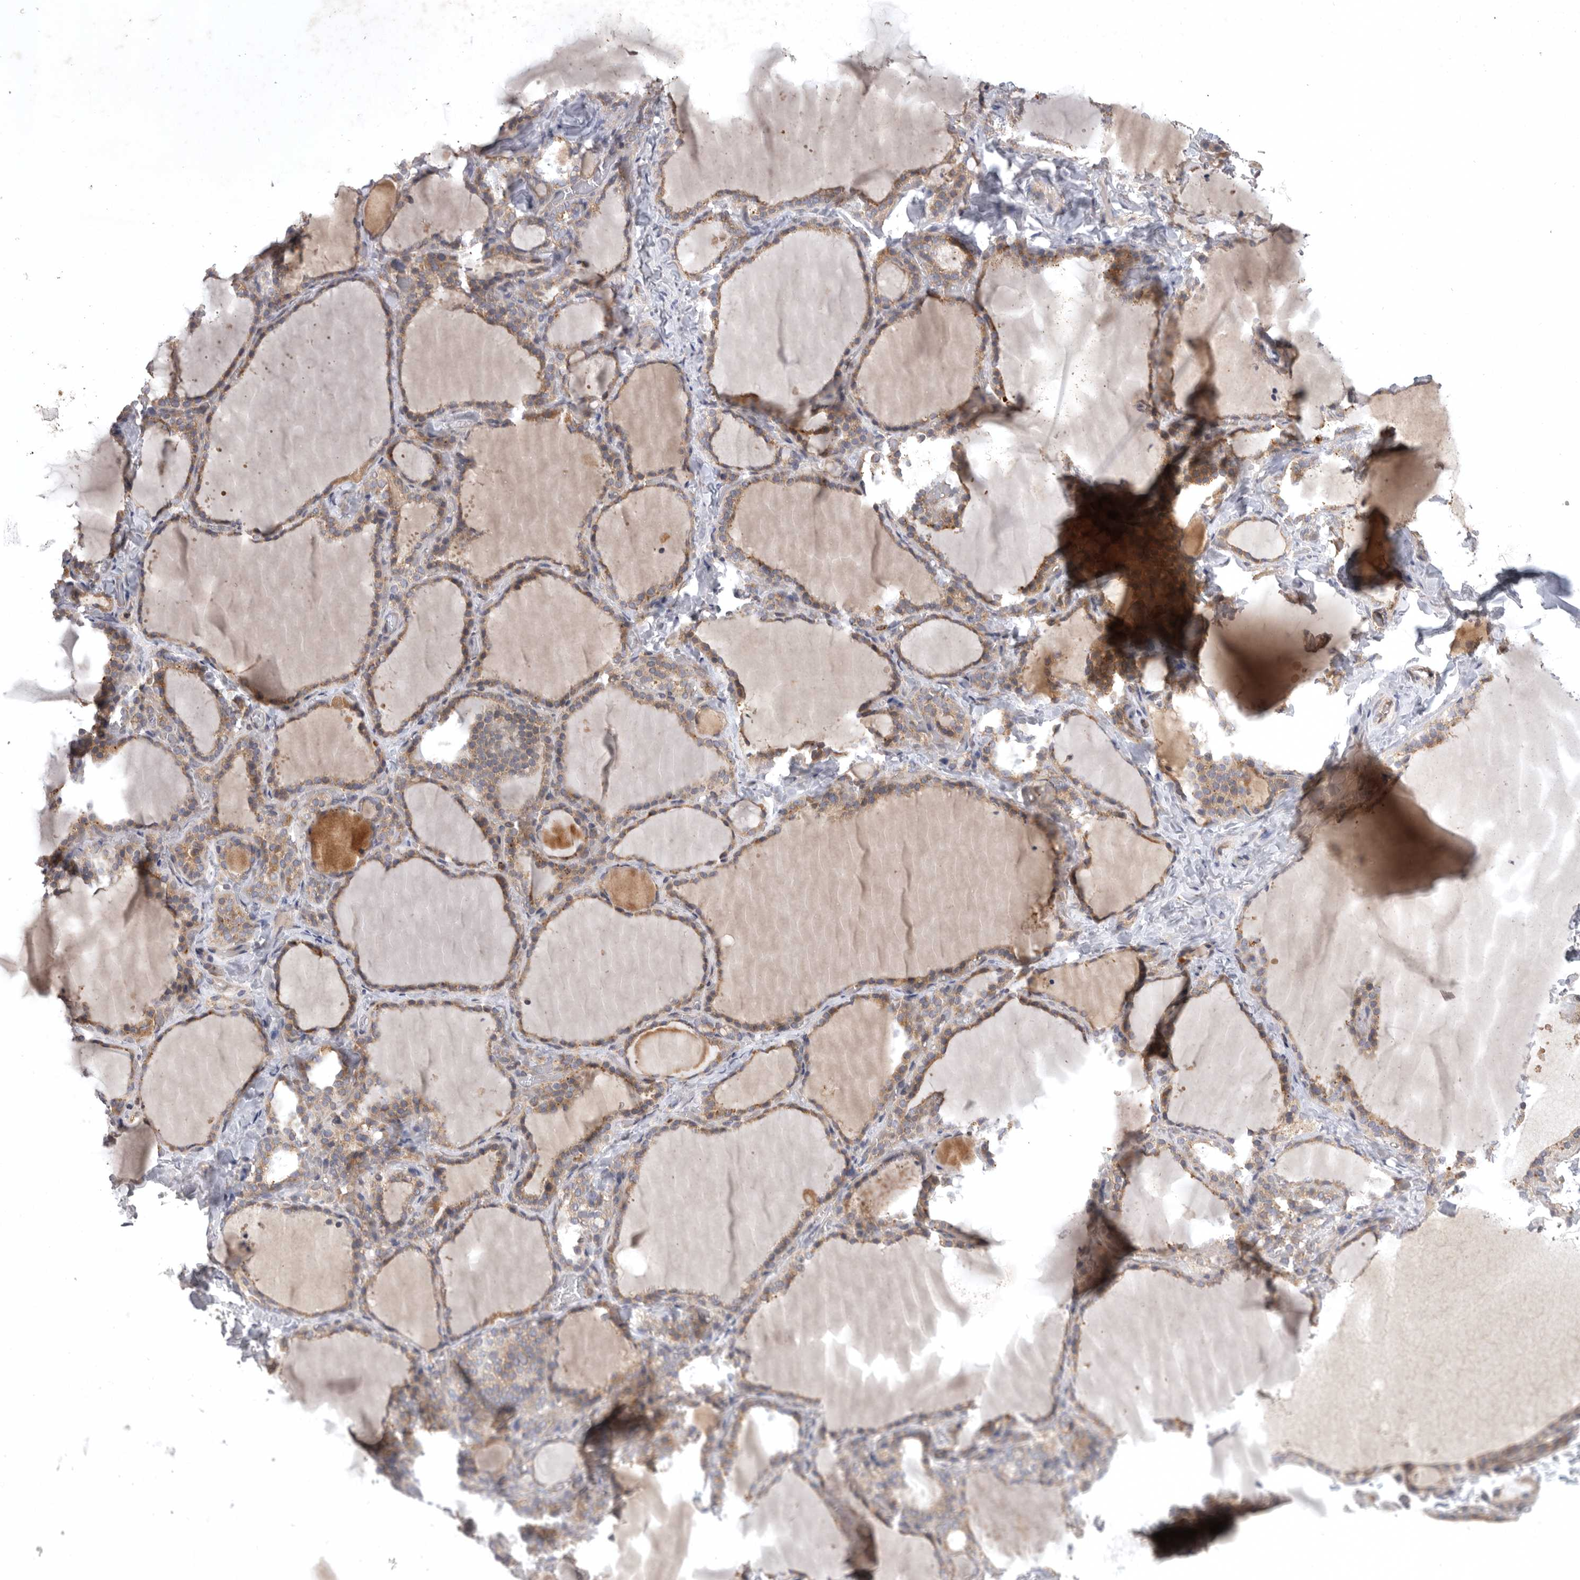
{"staining": {"intensity": "moderate", "quantity": ">75%", "location": "cytoplasmic/membranous"}, "tissue": "thyroid gland", "cell_type": "Glandular cells", "image_type": "normal", "snomed": [{"axis": "morphology", "description": "Normal tissue, NOS"}, {"axis": "topography", "description": "Thyroid gland"}], "caption": "Immunohistochemical staining of benign human thyroid gland reveals >75% levels of moderate cytoplasmic/membranous protein expression in about >75% of glandular cells.", "gene": "C1orf109", "patient": {"sex": "female", "age": 22}}